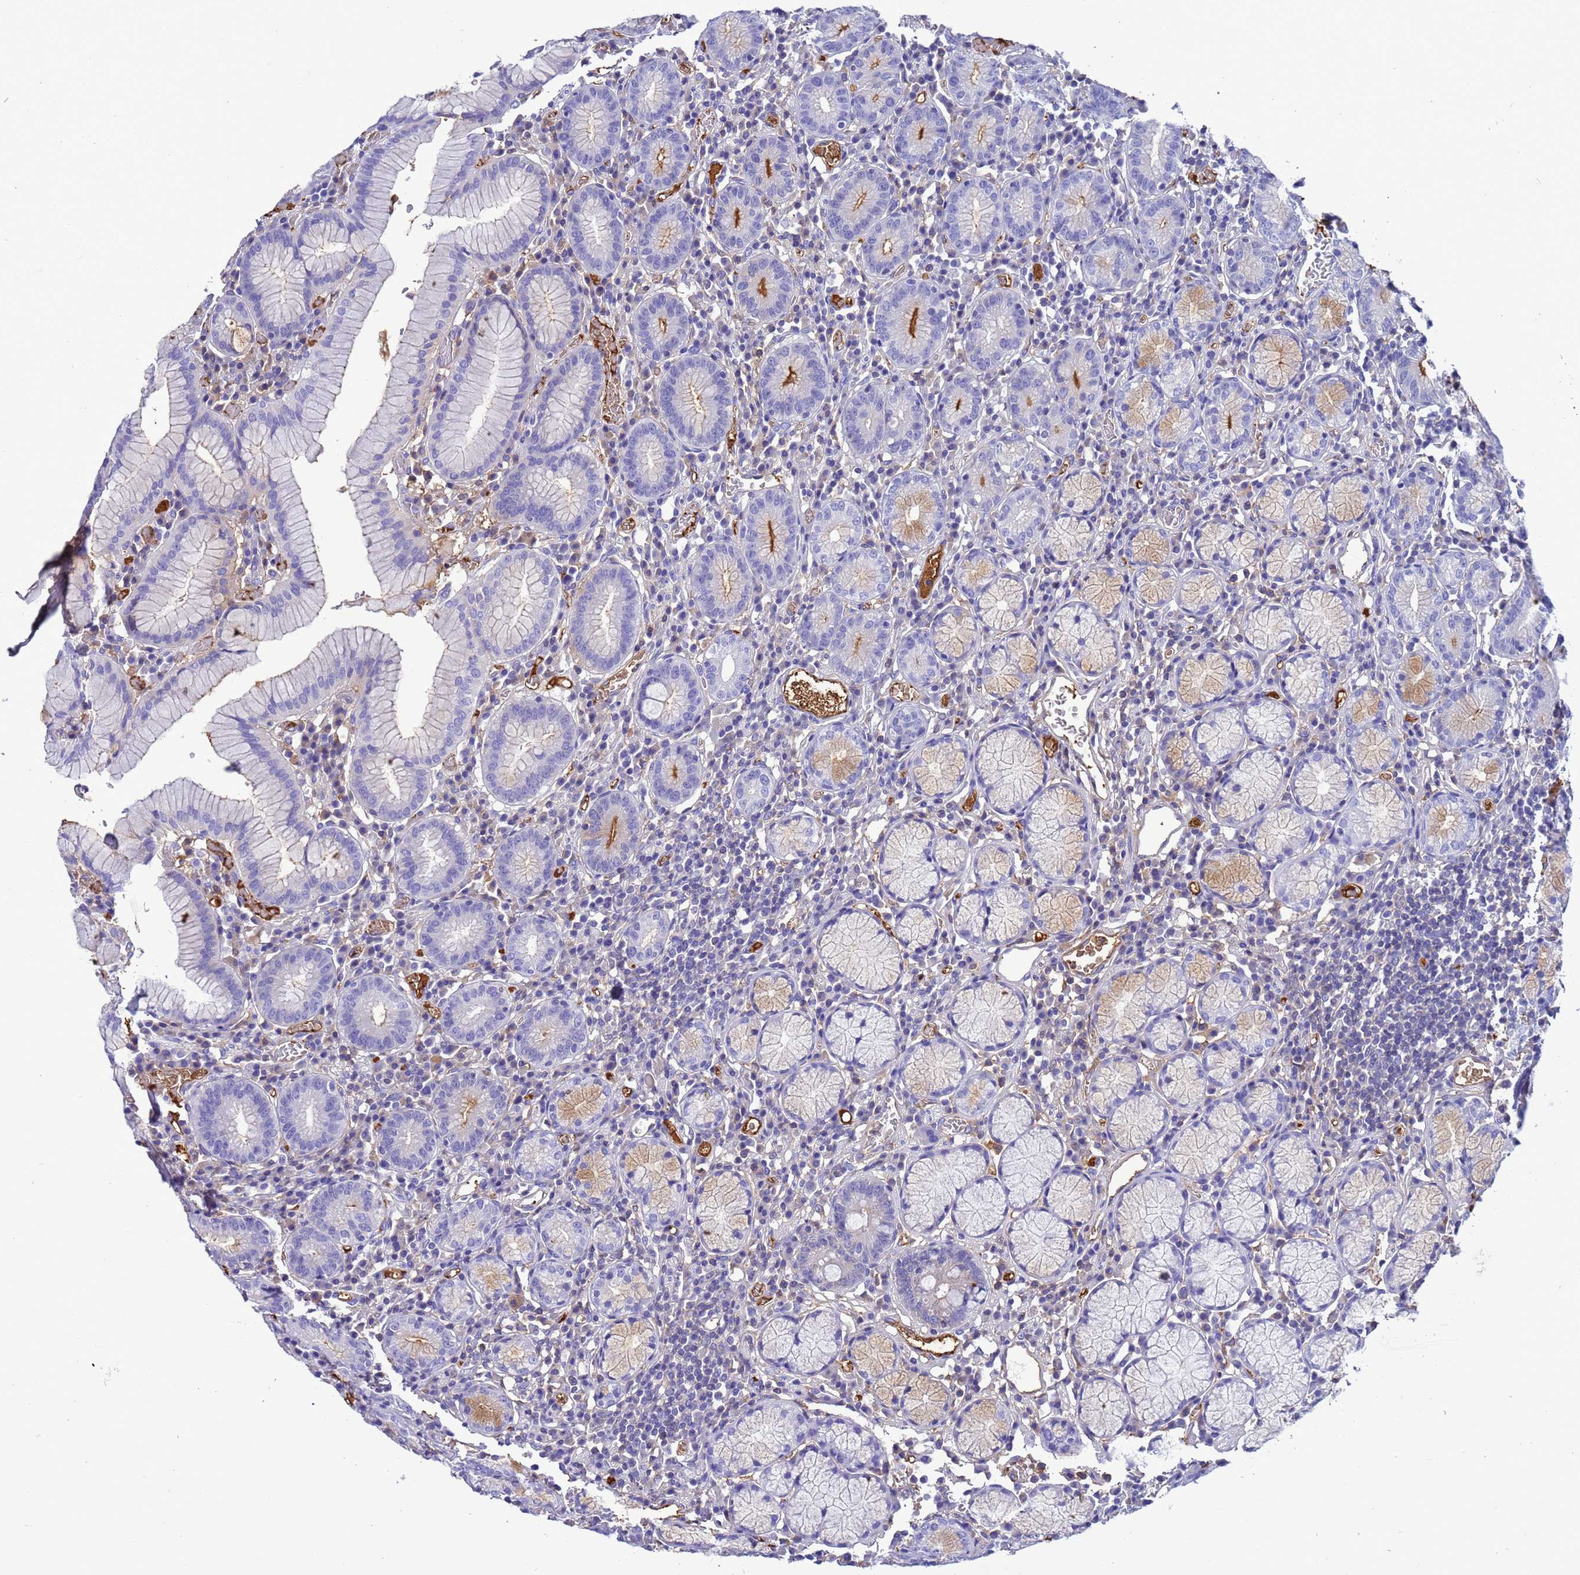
{"staining": {"intensity": "moderate", "quantity": "<25%", "location": "cytoplasmic/membranous"}, "tissue": "stomach", "cell_type": "Glandular cells", "image_type": "normal", "snomed": [{"axis": "morphology", "description": "Normal tissue, NOS"}, {"axis": "topography", "description": "Stomach"}], "caption": "A photomicrograph of stomach stained for a protein displays moderate cytoplasmic/membranous brown staining in glandular cells. (DAB (3,3'-diaminobenzidine) IHC, brown staining for protein, blue staining for nuclei).", "gene": "H1", "patient": {"sex": "male", "age": 55}}